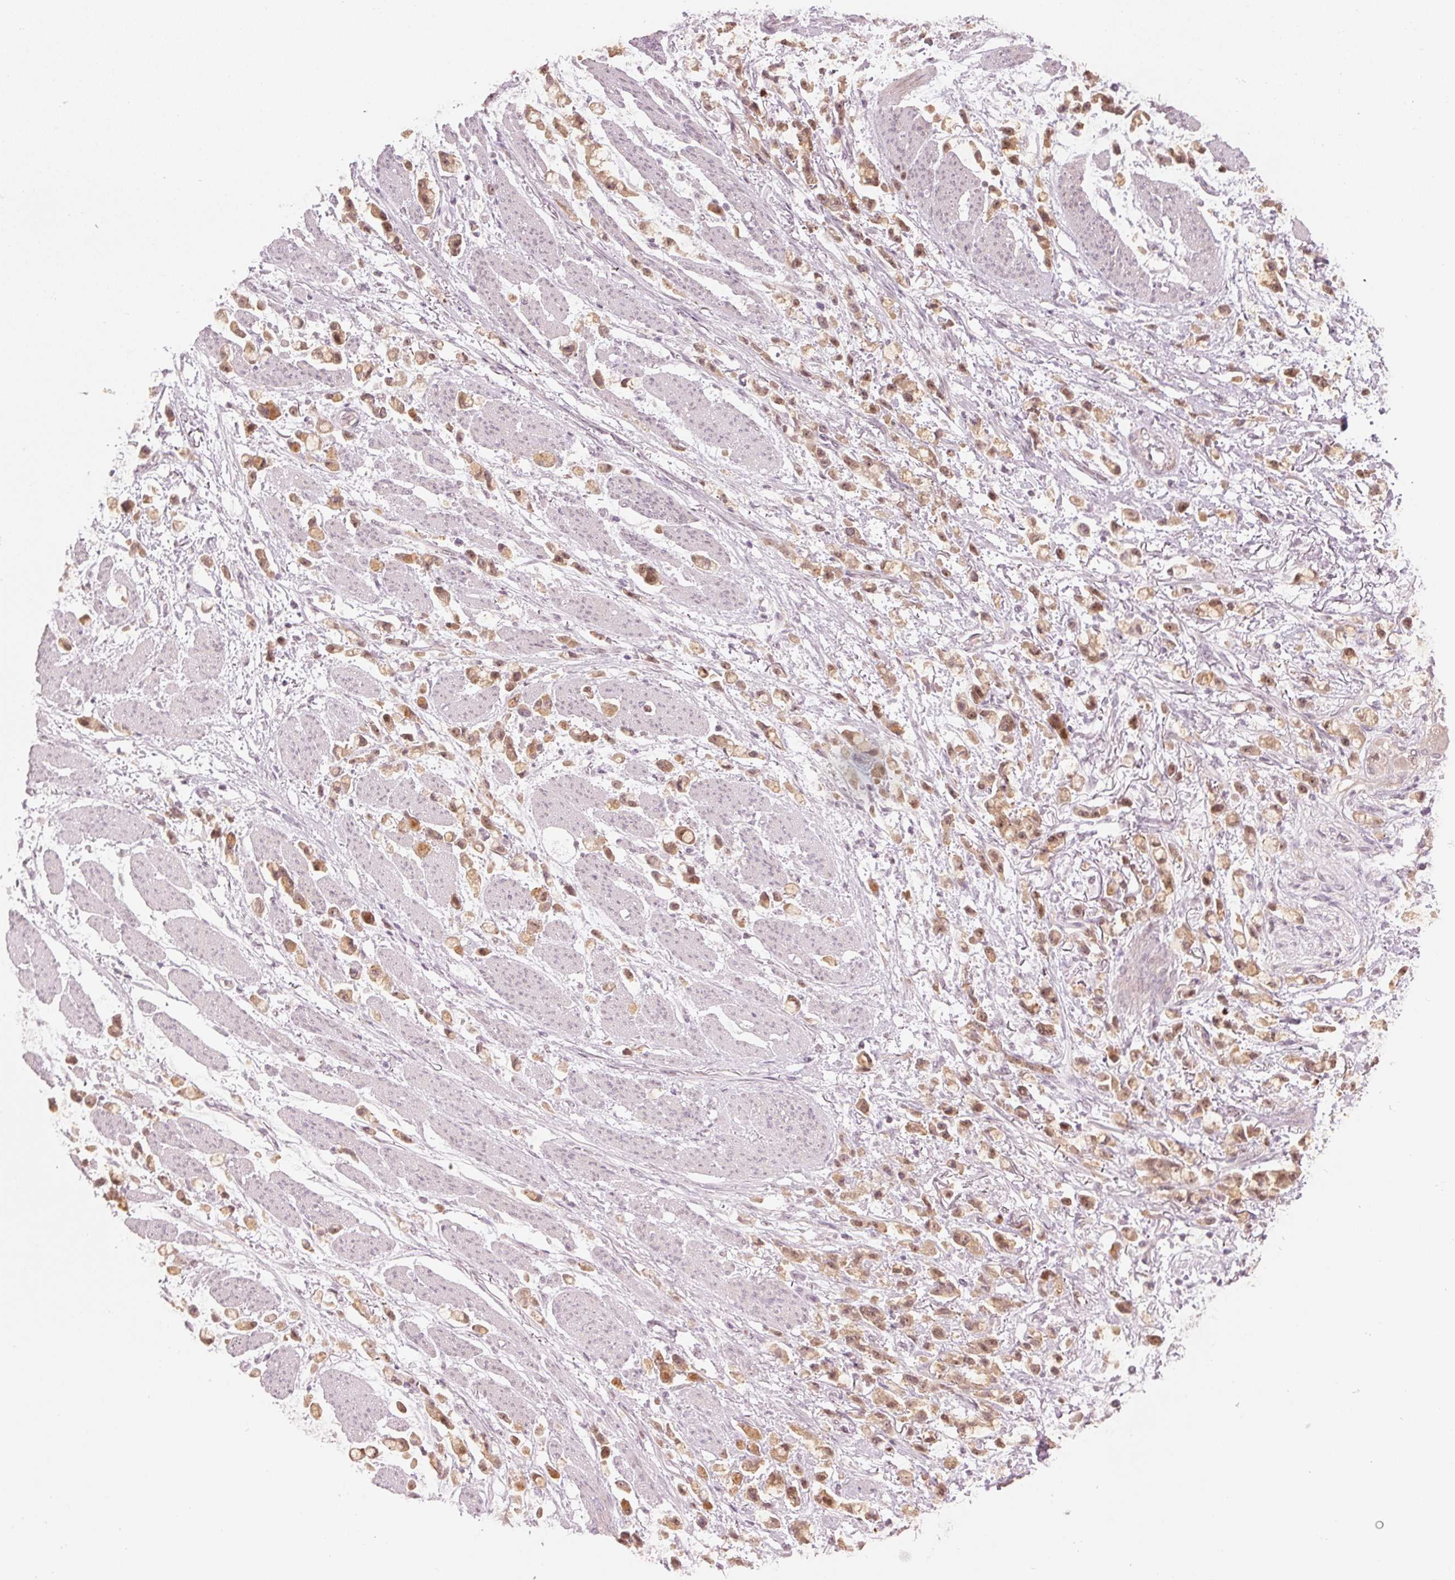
{"staining": {"intensity": "moderate", "quantity": ">75%", "location": "cytoplasmic/membranous,nuclear"}, "tissue": "stomach cancer", "cell_type": "Tumor cells", "image_type": "cancer", "snomed": [{"axis": "morphology", "description": "Adenocarcinoma, NOS"}, {"axis": "topography", "description": "Stomach"}], "caption": "Immunohistochemical staining of stomach cancer (adenocarcinoma) shows medium levels of moderate cytoplasmic/membranous and nuclear protein staining in about >75% of tumor cells. The staining was performed using DAB, with brown indicating positive protein expression. Nuclei are stained blue with hematoxylin.", "gene": "TMED6", "patient": {"sex": "female", "age": 81}}